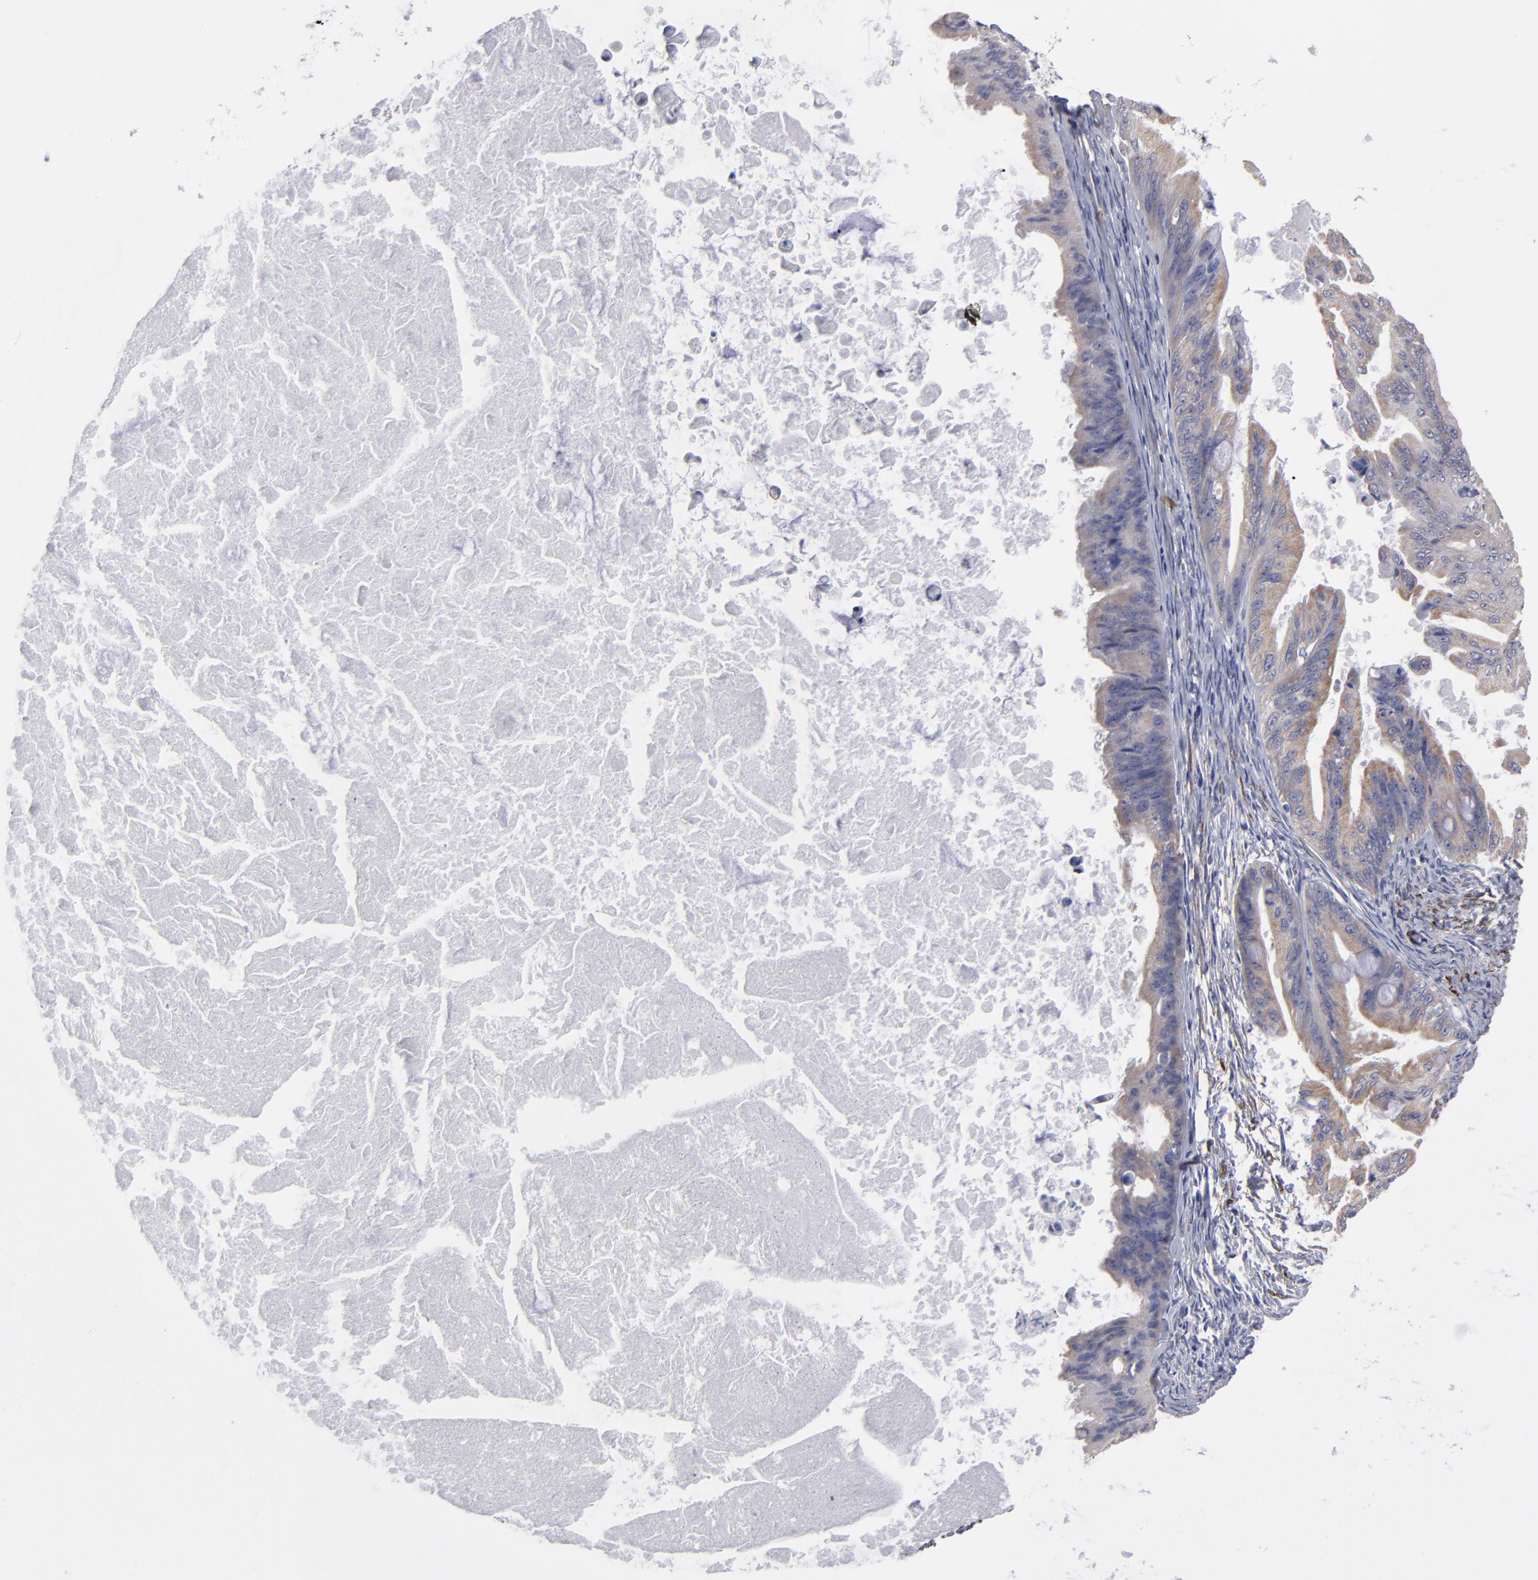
{"staining": {"intensity": "weak", "quantity": "25%-75%", "location": "cytoplasmic/membranous"}, "tissue": "ovarian cancer", "cell_type": "Tumor cells", "image_type": "cancer", "snomed": [{"axis": "morphology", "description": "Cystadenocarcinoma, mucinous, NOS"}, {"axis": "topography", "description": "Ovary"}], "caption": "Ovarian mucinous cystadenocarcinoma was stained to show a protein in brown. There is low levels of weak cytoplasmic/membranous staining in approximately 25%-75% of tumor cells.", "gene": "SLMAP", "patient": {"sex": "female", "age": 37}}